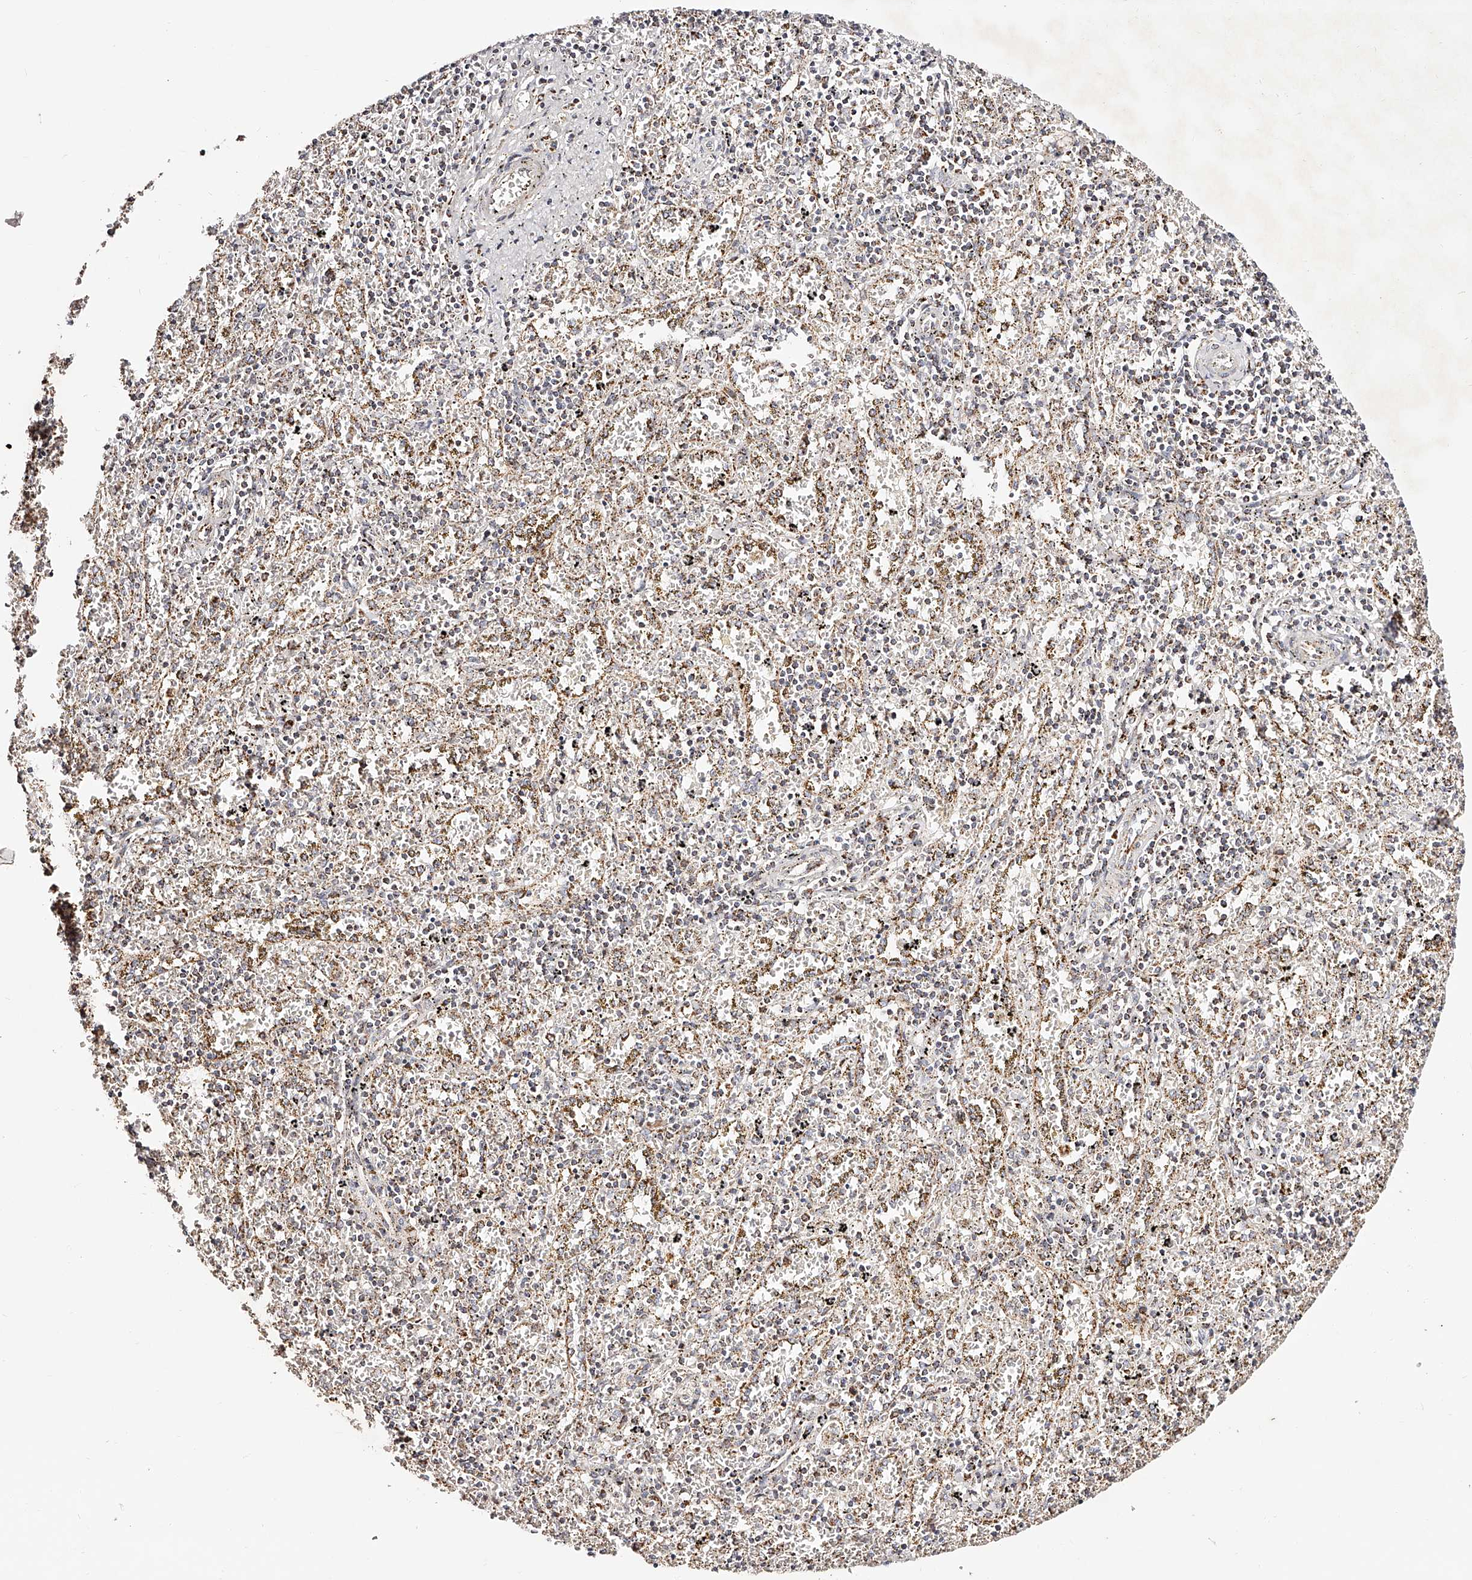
{"staining": {"intensity": "moderate", "quantity": "25%-75%", "location": "cytoplasmic/membranous"}, "tissue": "spleen", "cell_type": "Cells in red pulp", "image_type": "normal", "snomed": [{"axis": "morphology", "description": "Normal tissue, NOS"}, {"axis": "topography", "description": "Spleen"}], "caption": "Immunohistochemical staining of normal spleen shows moderate cytoplasmic/membranous protein staining in about 25%-75% of cells in red pulp.", "gene": "NDUFV3", "patient": {"sex": "male", "age": 11}}